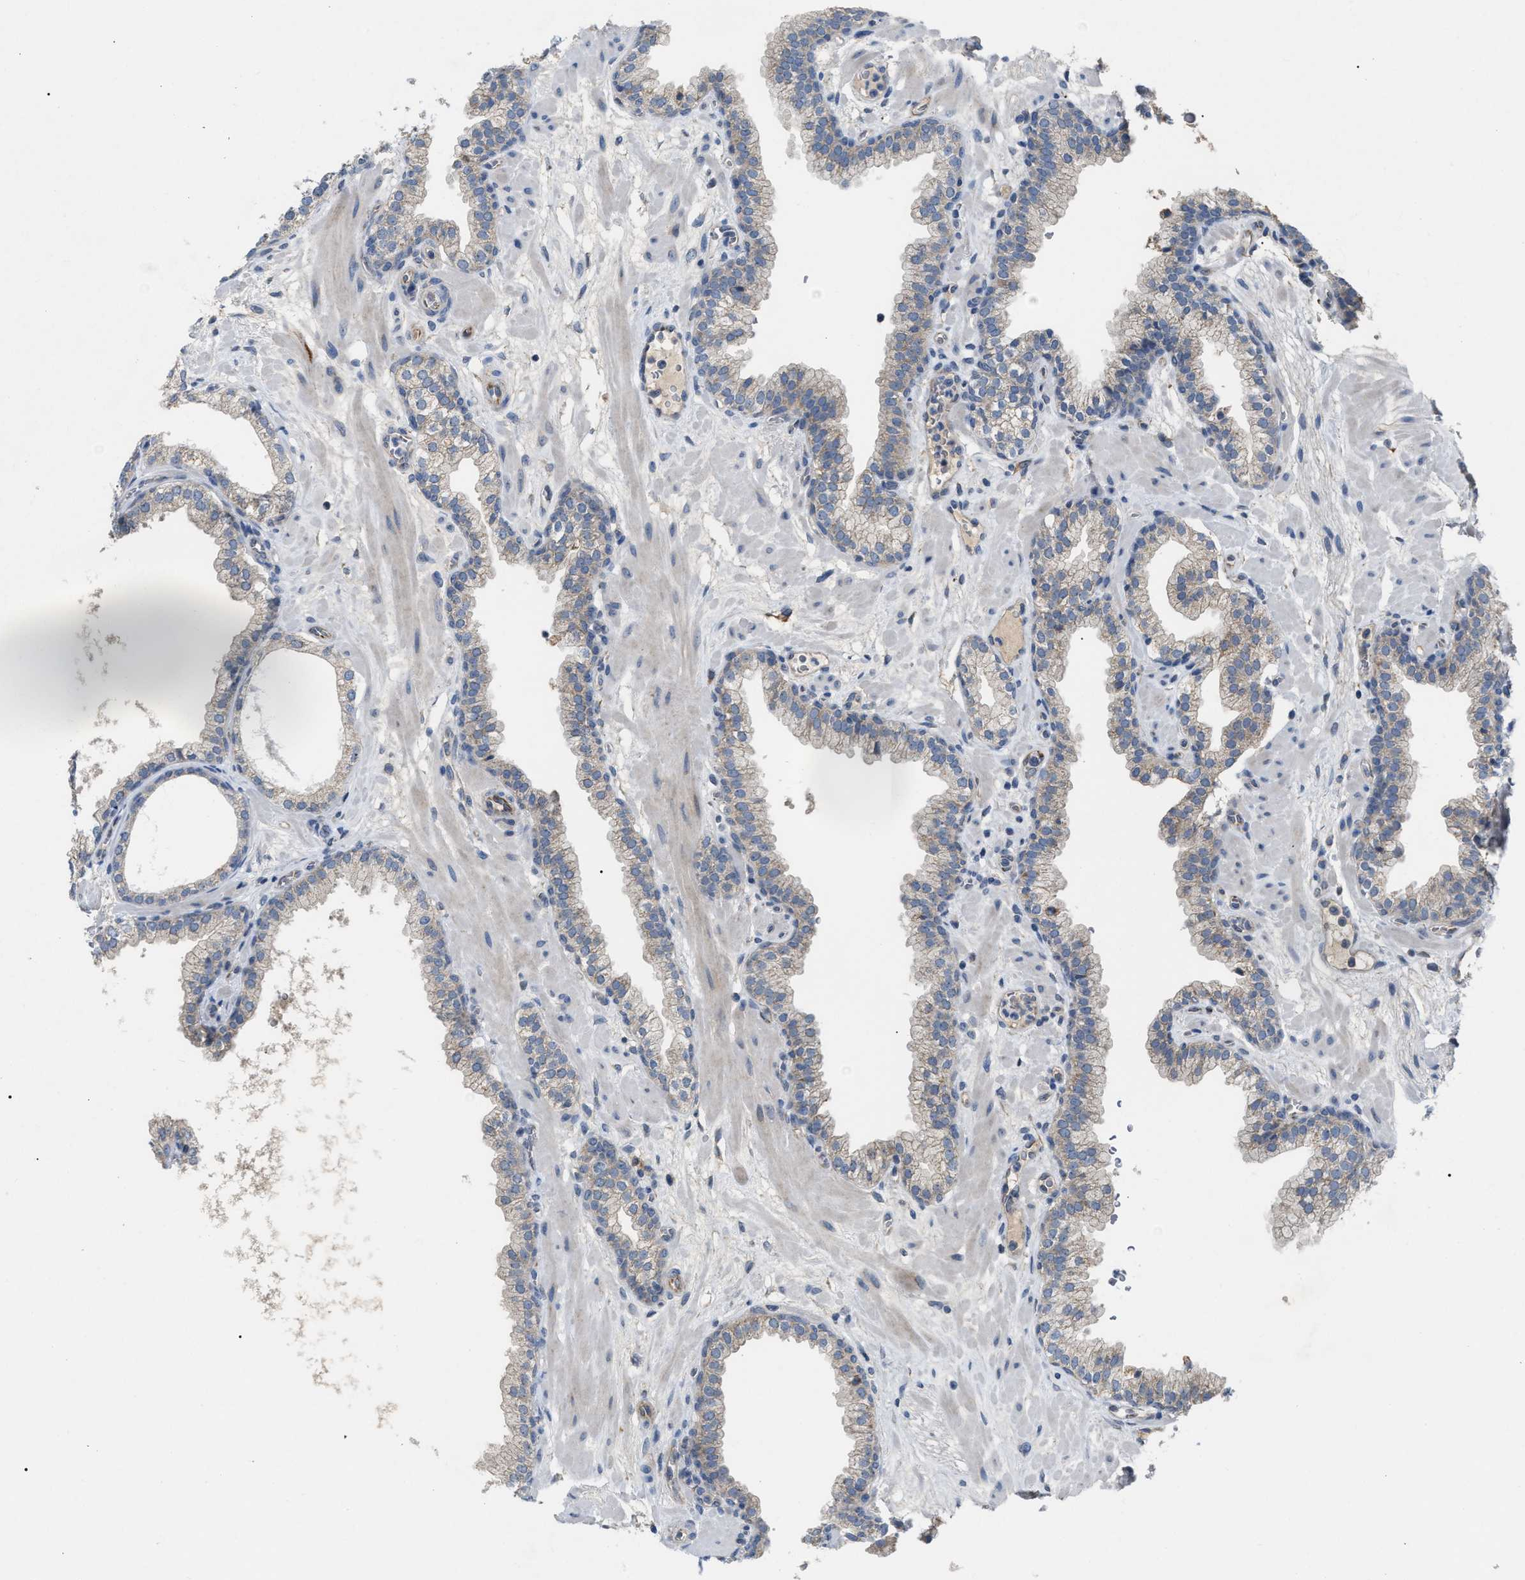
{"staining": {"intensity": "weak", "quantity": "25%-75%", "location": "cytoplasmic/membranous"}, "tissue": "prostate", "cell_type": "Glandular cells", "image_type": "normal", "snomed": [{"axis": "morphology", "description": "Normal tissue, NOS"}, {"axis": "morphology", "description": "Urothelial carcinoma, Low grade"}, {"axis": "topography", "description": "Urinary bladder"}, {"axis": "topography", "description": "Prostate"}], "caption": "Protein expression analysis of normal human prostate reveals weak cytoplasmic/membranous positivity in about 25%-75% of glandular cells.", "gene": "DHX58", "patient": {"sex": "male", "age": 60}}